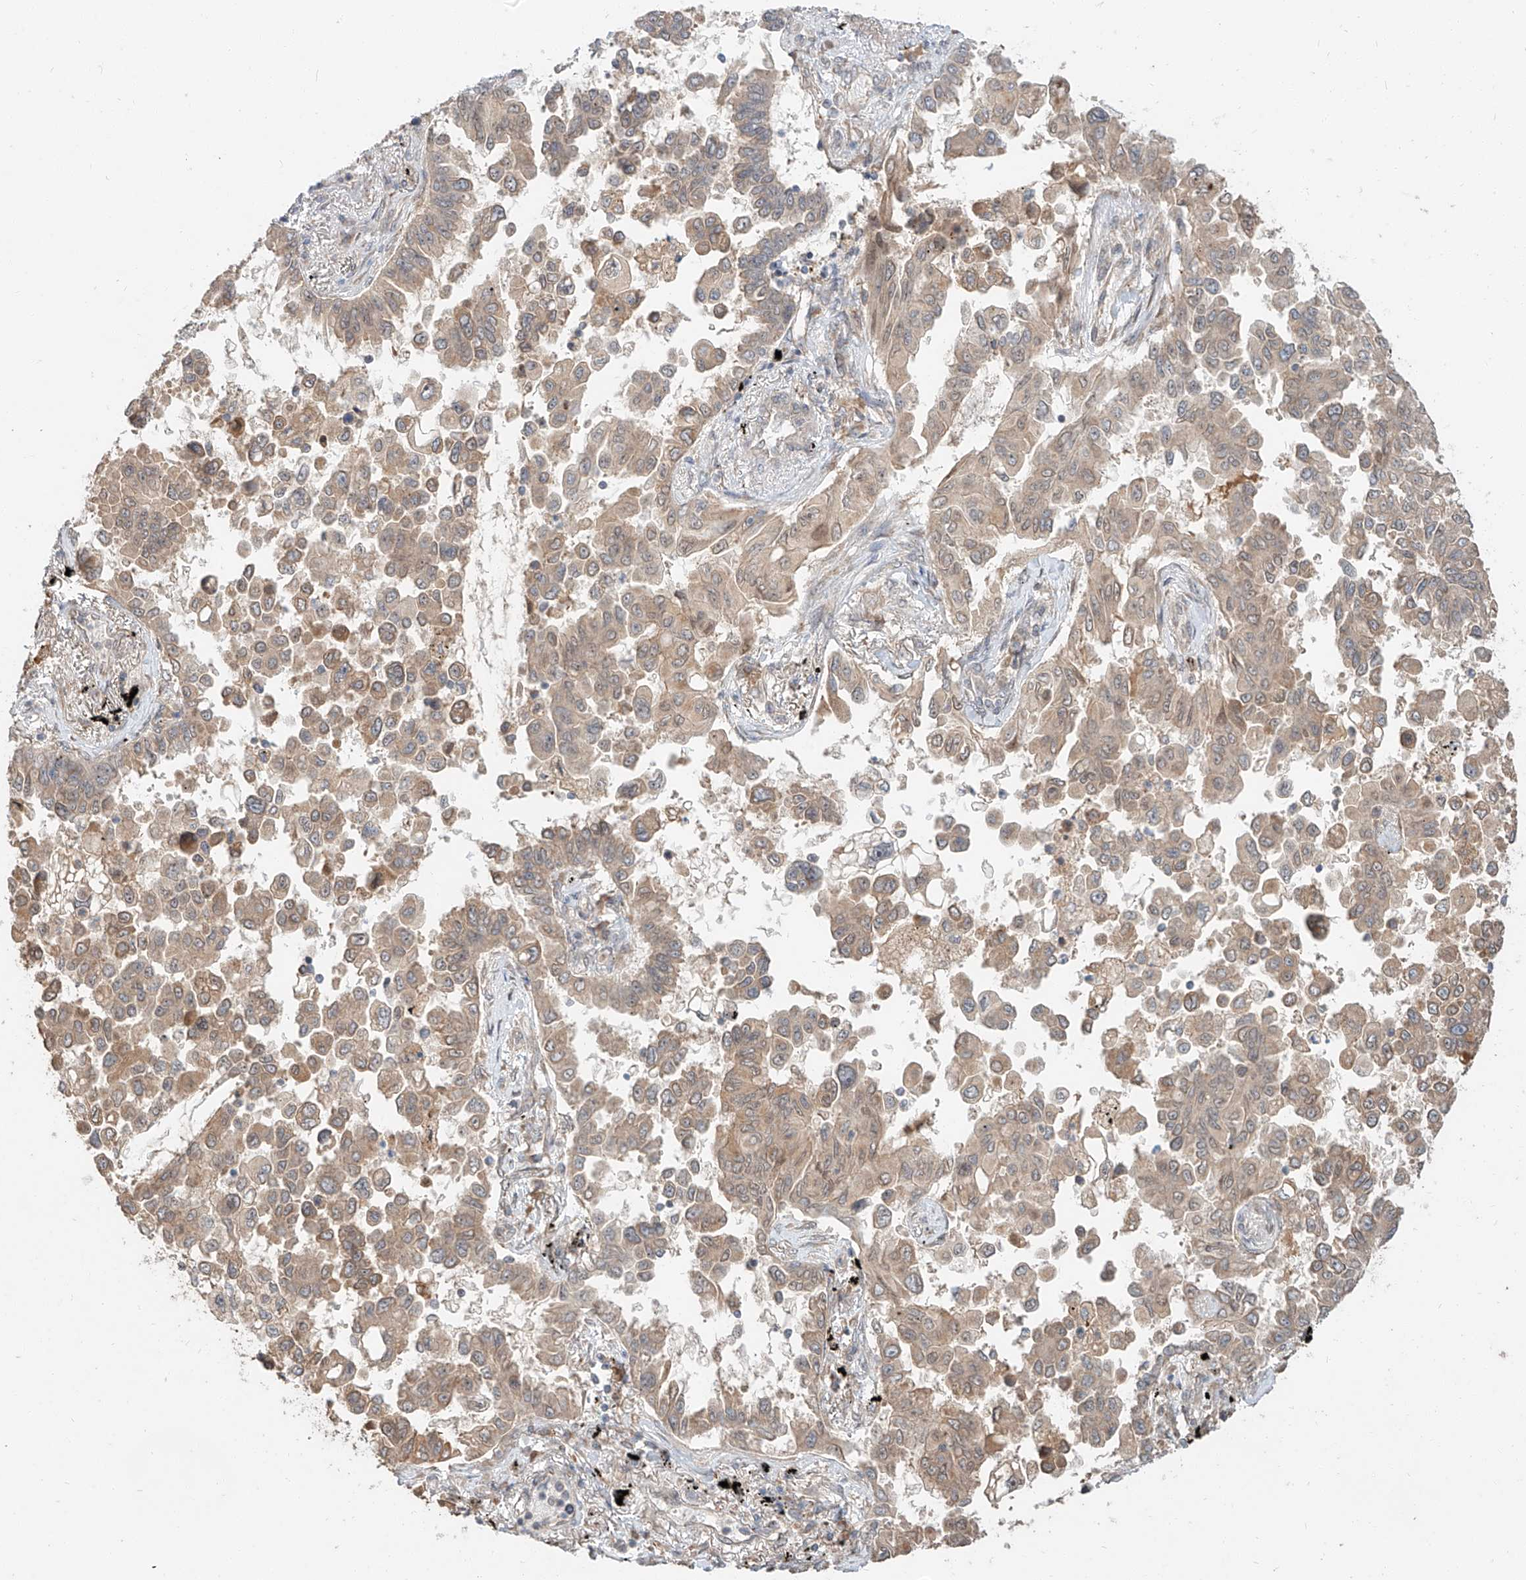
{"staining": {"intensity": "moderate", "quantity": "25%-75%", "location": "cytoplasmic/membranous"}, "tissue": "lung cancer", "cell_type": "Tumor cells", "image_type": "cancer", "snomed": [{"axis": "morphology", "description": "Adenocarcinoma, NOS"}, {"axis": "topography", "description": "Lung"}], "caption": "A brown stain labels moderate cytoplasmic/membranous staining of a protein in human lung cancer tumor cells. The protein of interest is shown in brown color, while the nuclei are stained blue.", "gene": "STX19", "patient": {"sex": "female", "age": 67}}